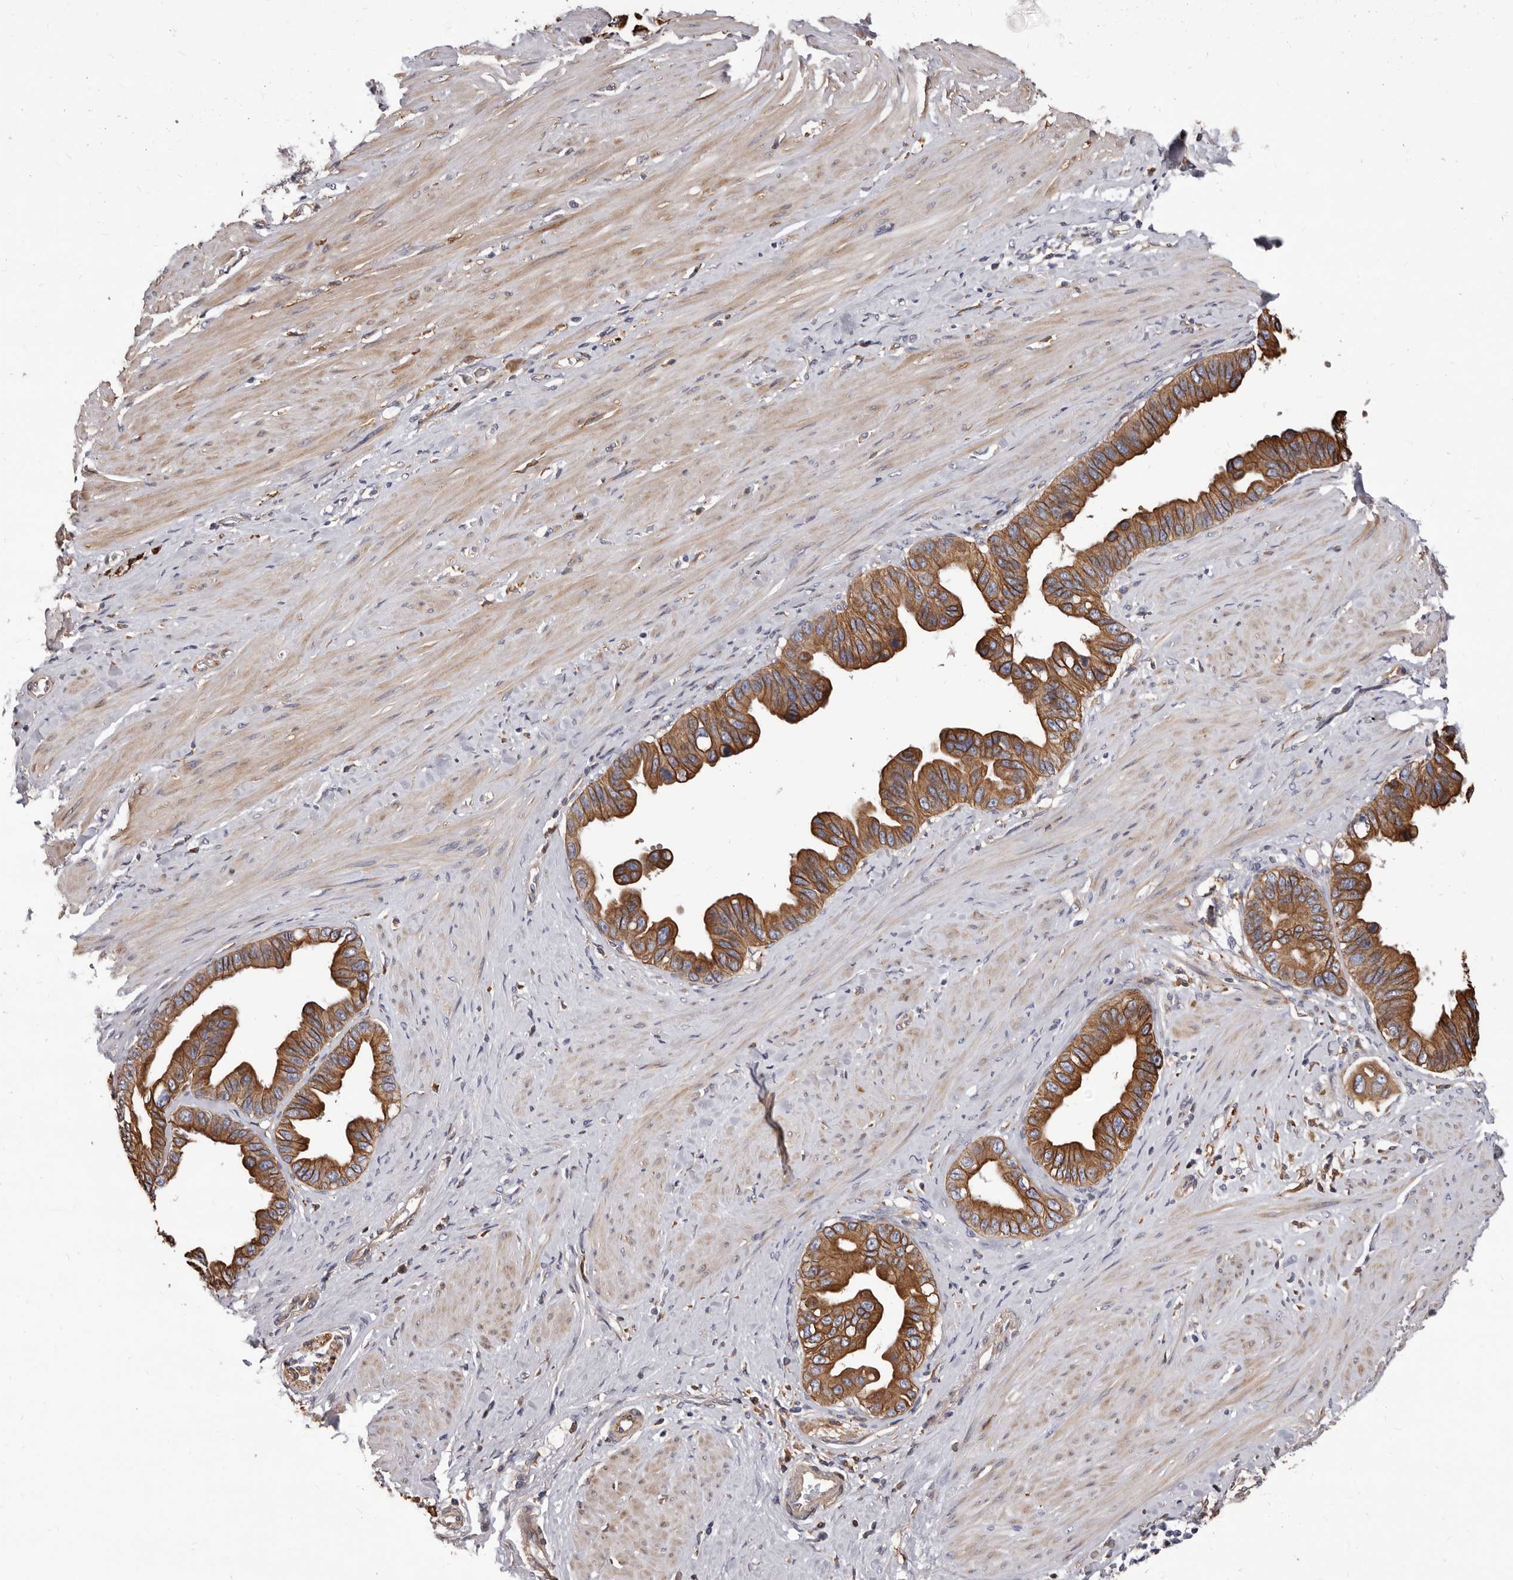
{"staining": {"intensity": "strong", "quantity": ">75%", "location": "cytoplasmic/membranous"}, "tissue": "pancreatic cancer", "cell_type": "Tumor cells", "image_type": "cancer", "snomed": [{"axis": "morphology", "description": "Adenocarcinoma, NOS"}, {"axis": "topography", "description": "Pancreas"}], "caption": "This image demonstrates immunohistochemistry staining of adenocarcinoma (pancreatic), with high strong cytoplasmic/membranous positivity in about >75% of tumor cells.", "gene": "NIBAN1", "patient": {"sex": "female", "age": 56}}